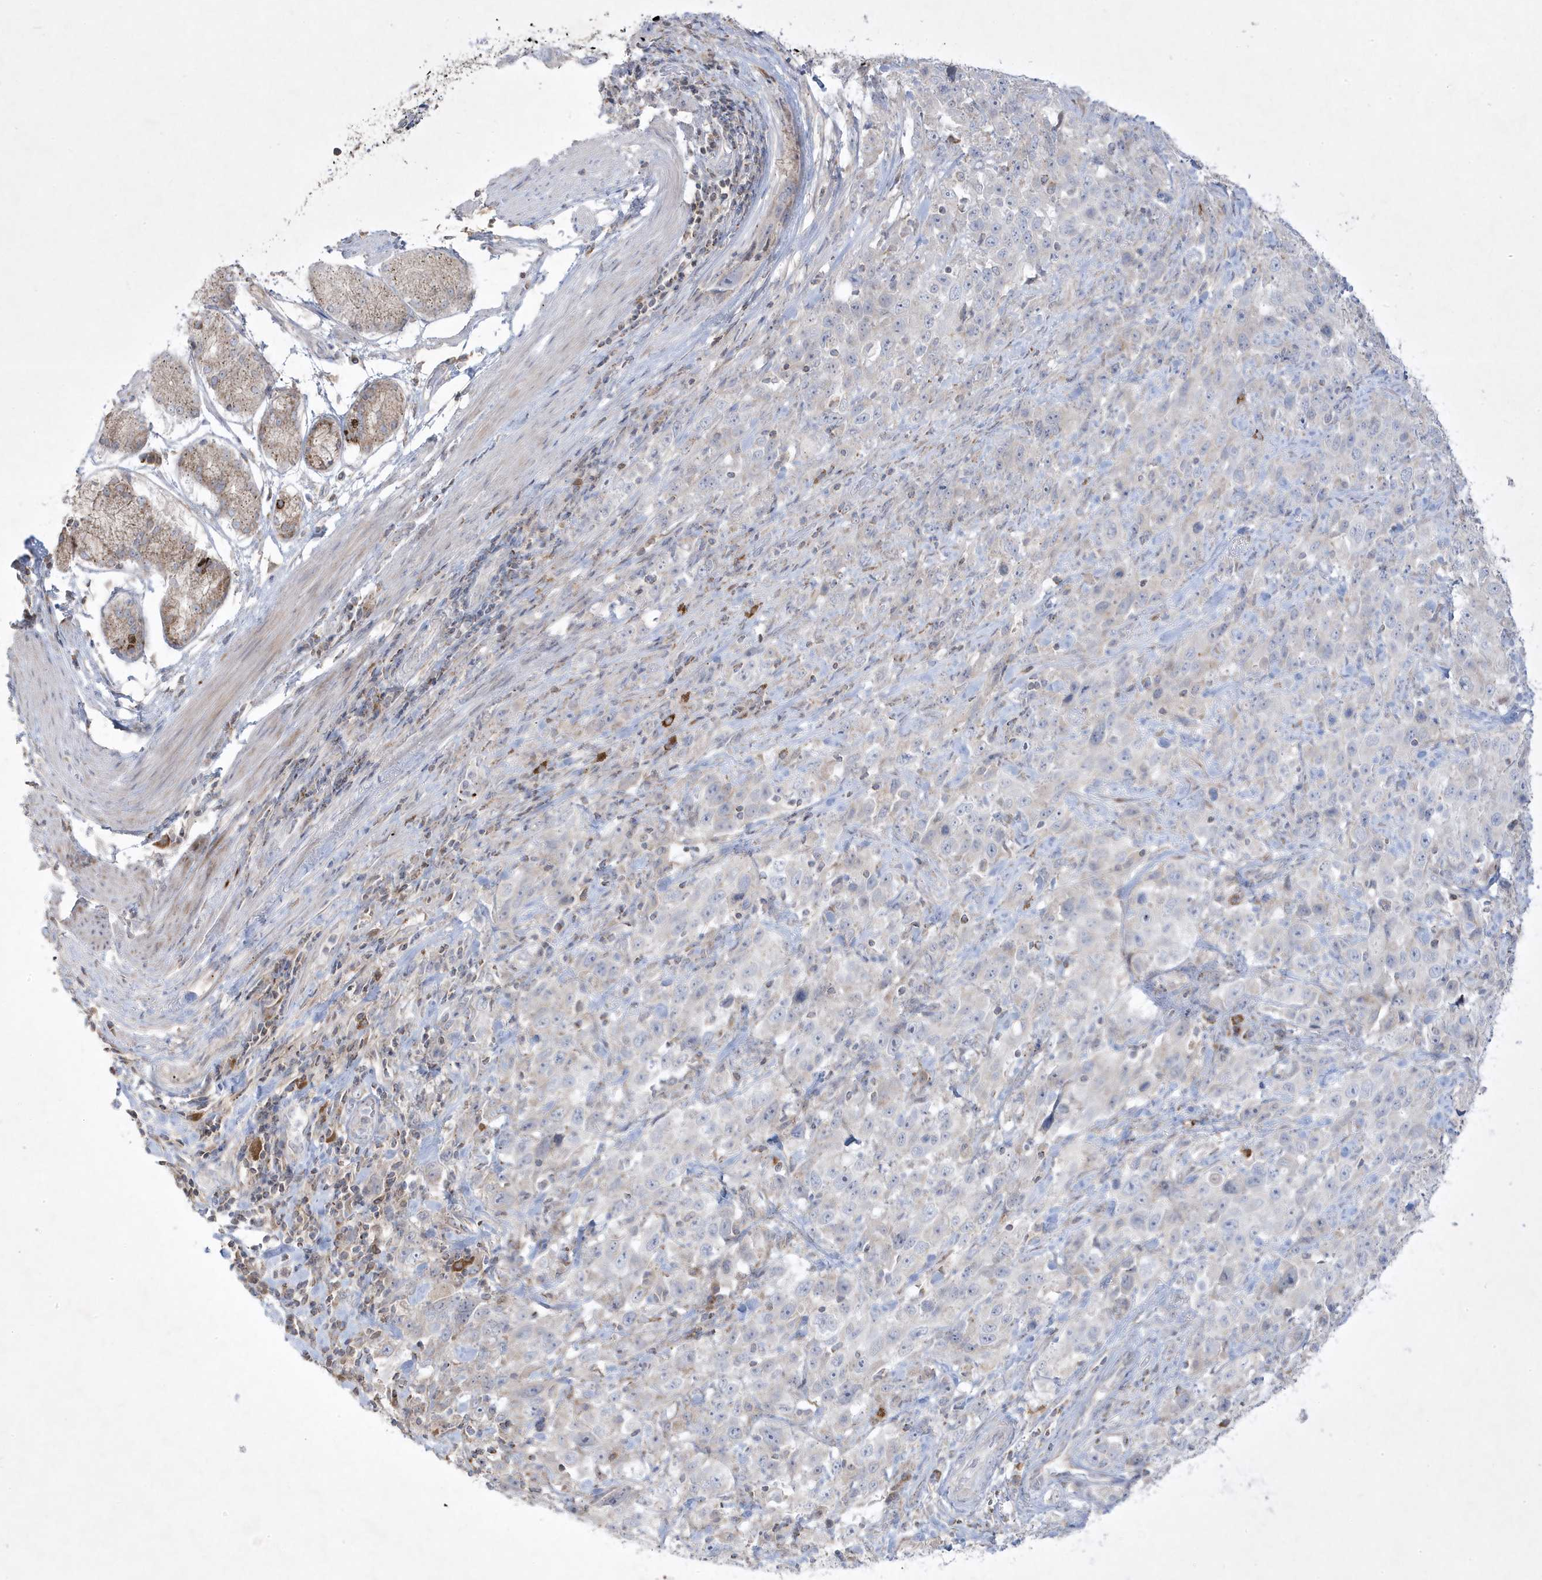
{"staining": {"intensity": "negative", "quantity": "none", "location": "none"}, "tissue": "stomach cancer", "cell_type": "Tumor cells", "image_type": "cancer", "snomed": [{"axis": "morphology", "description": "Normal tissue, NOS"}, {"axis": "morphology", "description": "Adenocarcinoma, NOS"}, {"axis": "topography", "description": "Lymph node"}, {"axis": "topography", "description": "Stomach"}], "caption": "High magnification brightfield microscopy of stomach cancer (adenocarcinoma) stained with DAB (3,3'-diaminobenzidine) (brown) and counterstained with hematoxylin (blue): tumor cells show no significant expression. (Stains: DAB immunohistochemistry with hematoxylin counter stain, Microscopy: brightfield microscopy at high magnification).", "gene": "ADAMTSL3", "patient": {"sex": "male", "age": 48}}